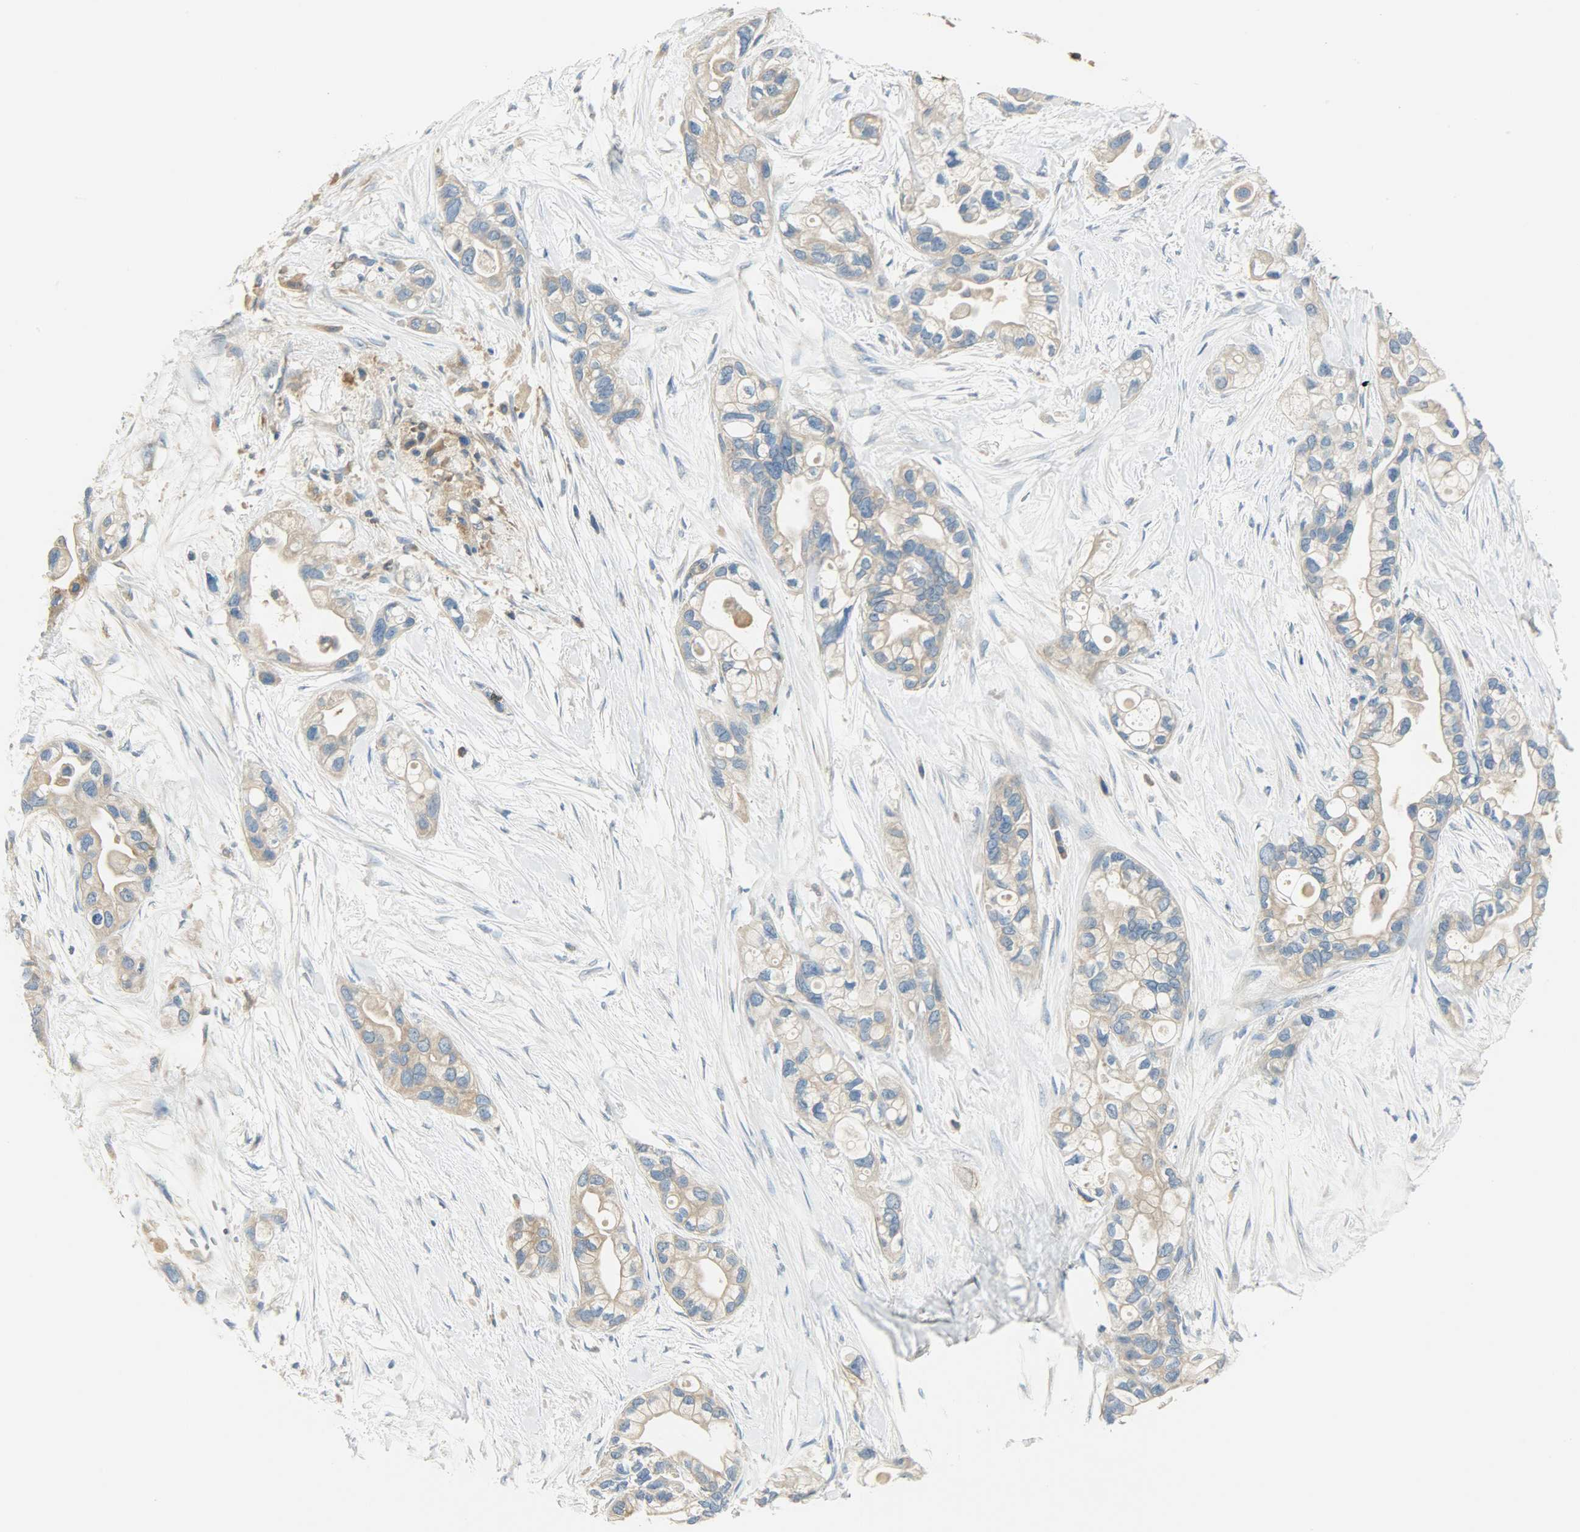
{"staining": {"intensity": "moderate", "quantity": ">75%", "location": "cytoplasmic/membranous"}, "tissue": "pancreatic cancer", "cell_type": "Tumor cells", "image_type": "cancer", "snomed": [{"axis": "morphology", "description": "Adenocarcinoma, NOS"}, {"axis": "topography", "description": "Pancreas"}], "caption": "Pancreatic adenocarcinoma tissue displays moderate cytoplasmic/membranous staining in approximately >75% of tumor cells, visualized by immunohistochemistry.", "gene": "WARS1", "patient": {"sex": "female", "age": 77}}